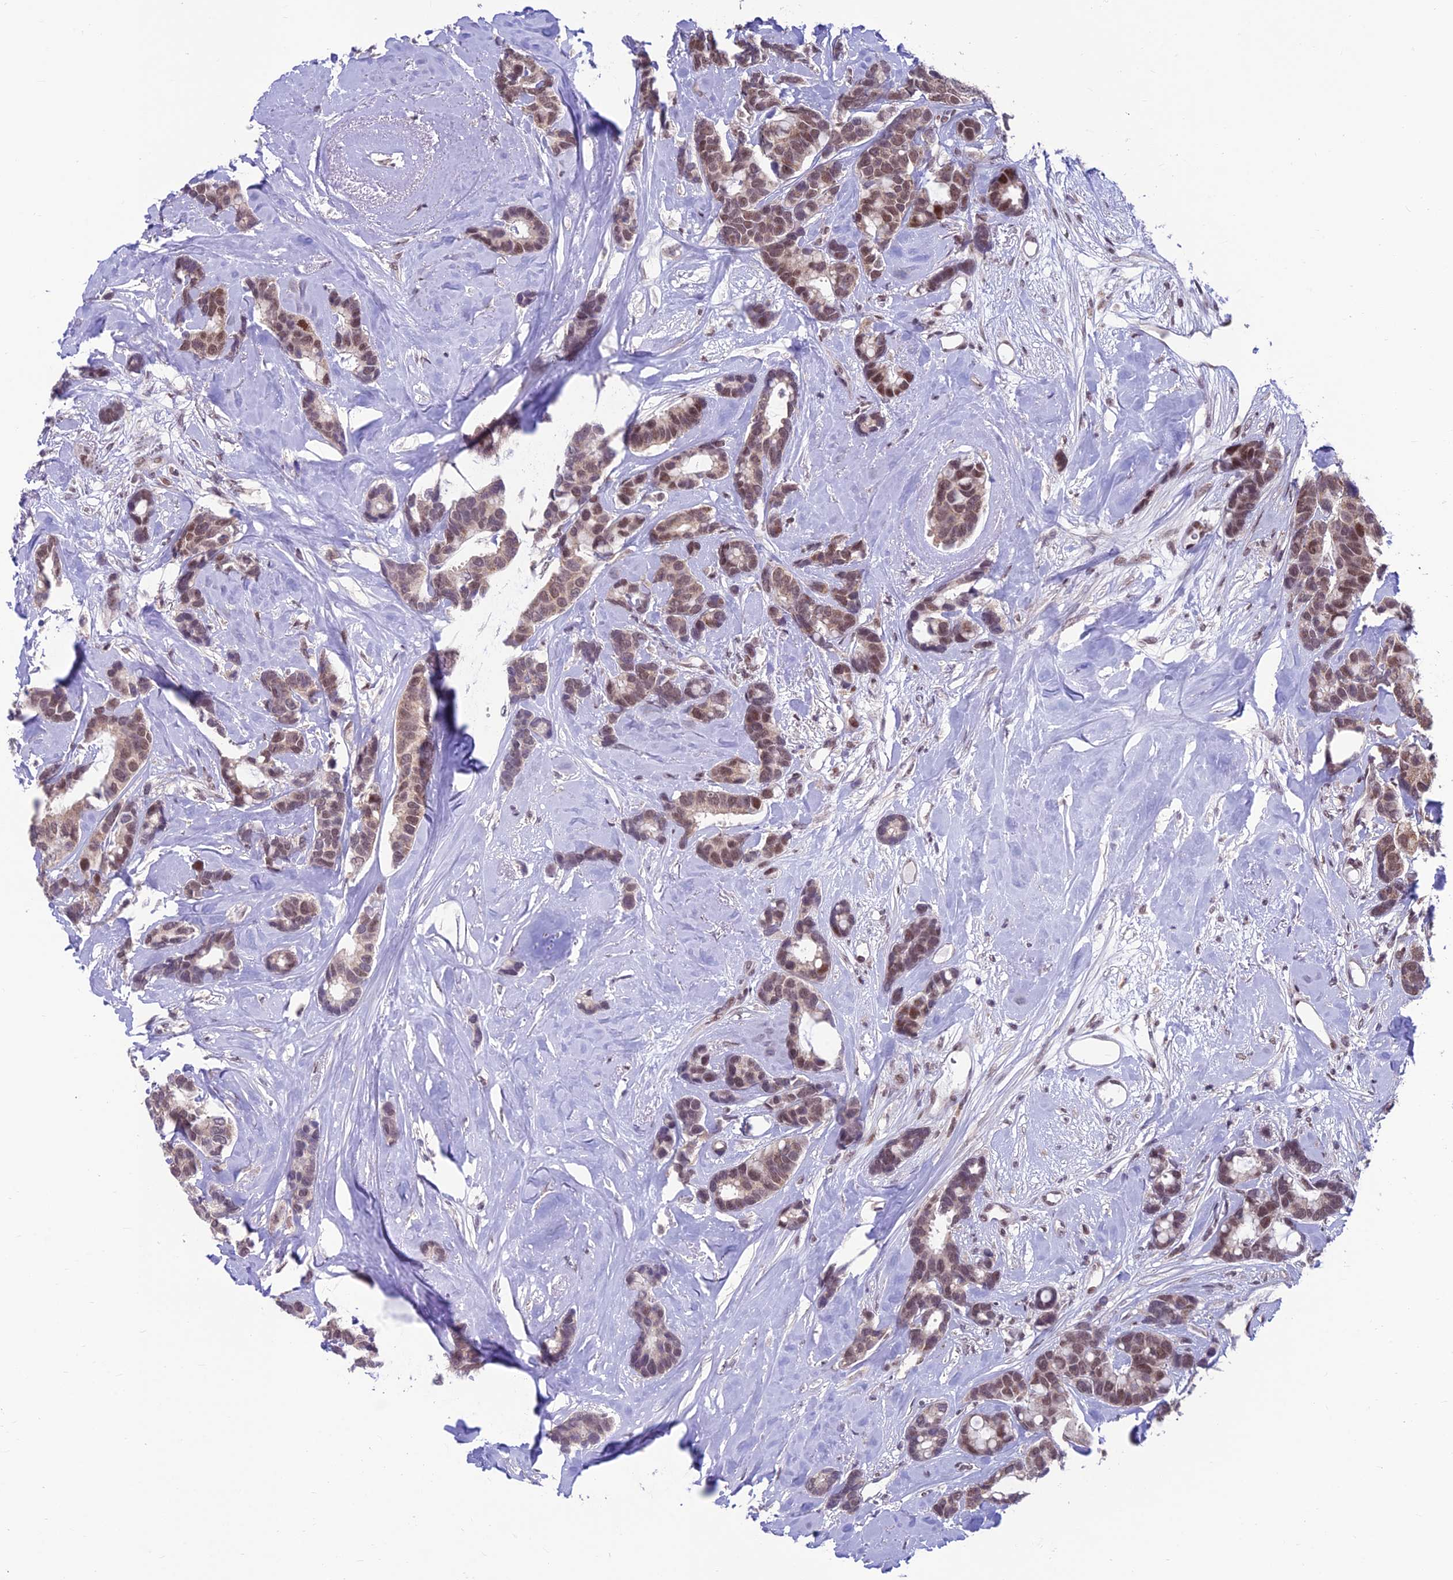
{"staining": {"intensity": "weak", "quantity": "25%-75%", "location": "nuclear"}, "tissue": "breast cancer", "cell_type": "Tumor cells", "image_type": "cancer", "snomed": [{"axis": "morphology", "description": "Duct carcinoma"}, {"axis": "topography", "description": "Breast"}], "caption": "A photomicrograph of infiltrating ductal carcinoma (breast) stained for a protein shows weak nuclear brown staining in tumor cells. The staining was performed using DAB (3,3'-diaminobenzidine), with brown indicating positive protein expression. Nuclei are stained blue with hematoxylin.", "gene": "KIAA1191", "patient": {"sex": "female", "age": 87}}